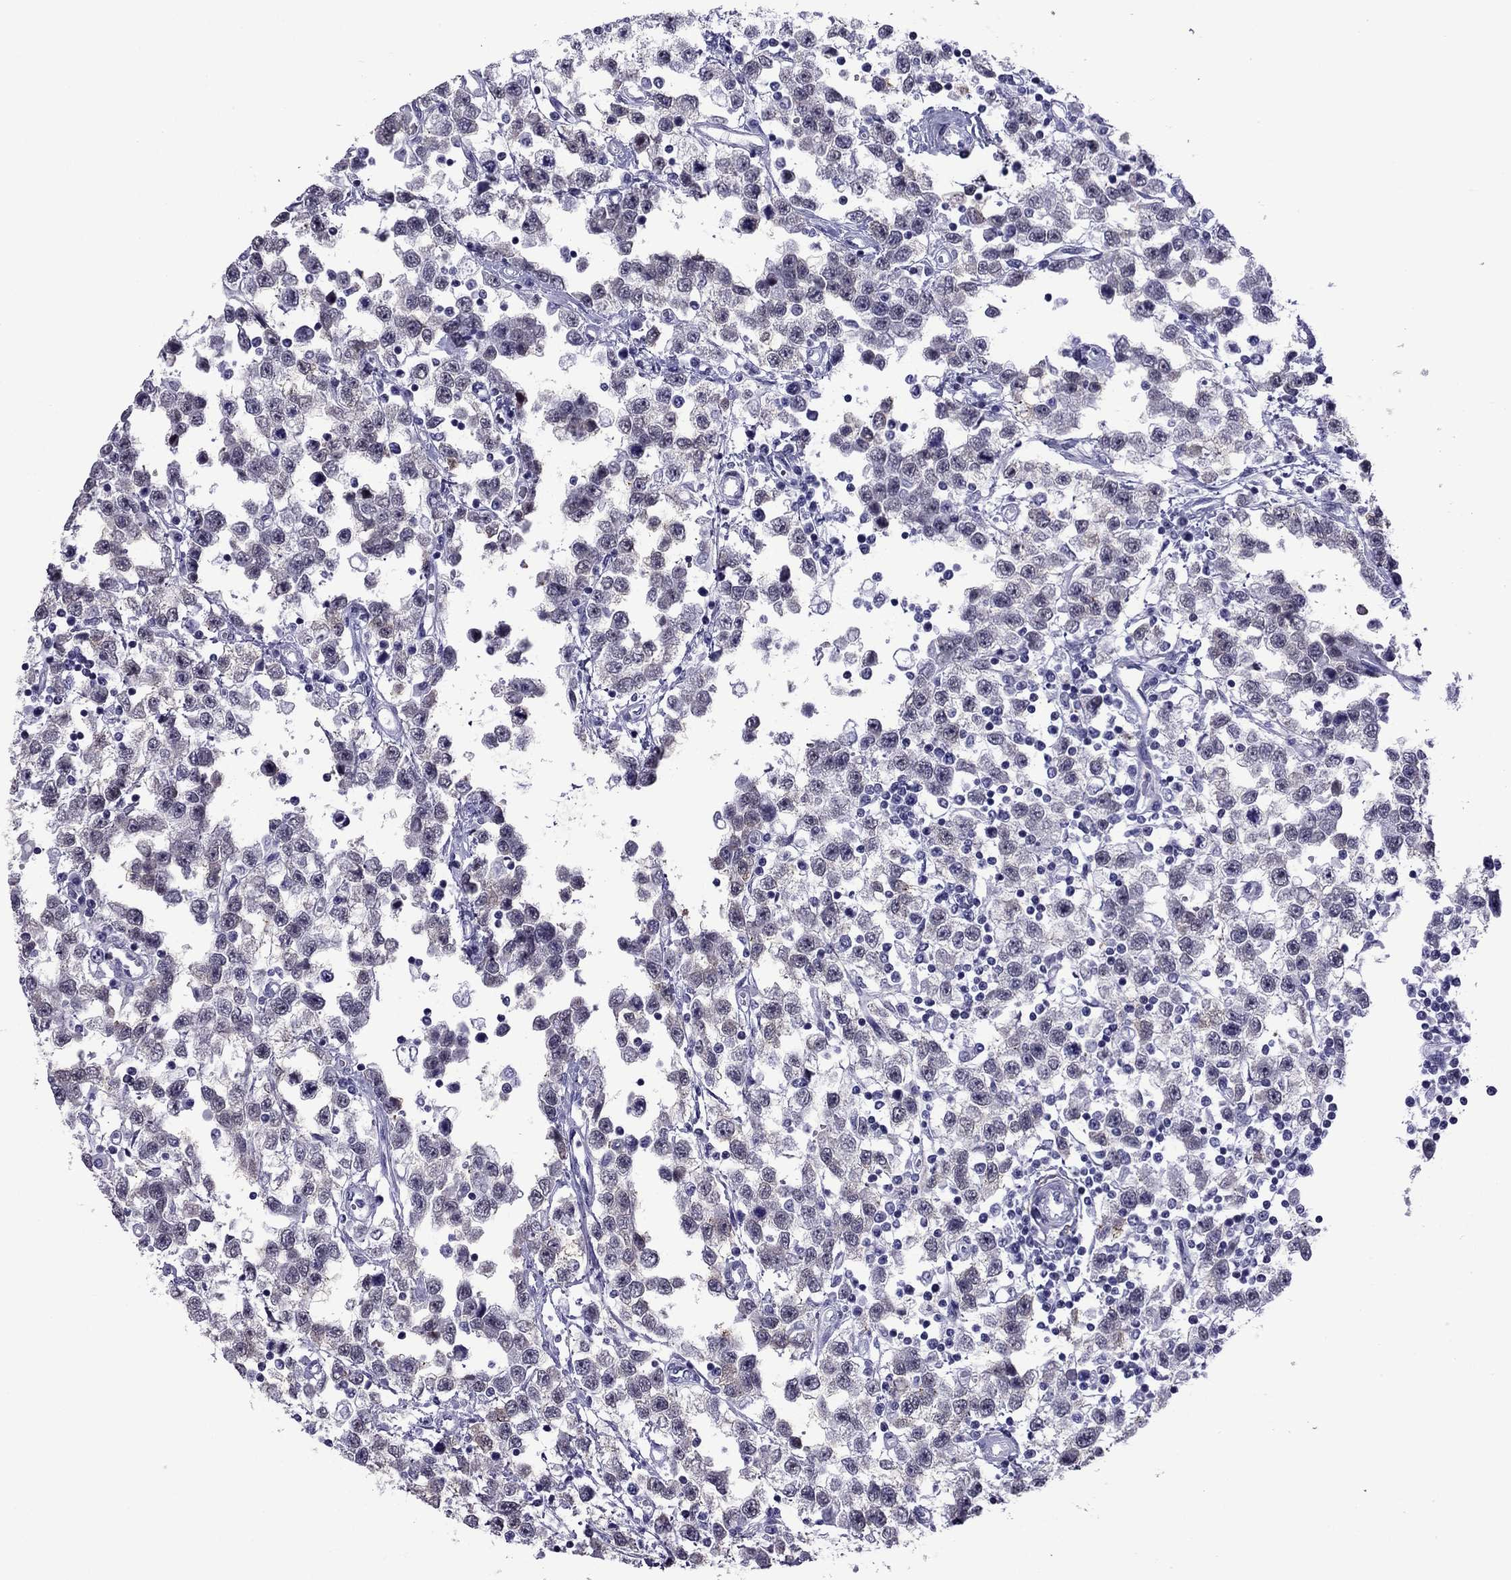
{"staining": {"intensity": "negative", "quantity": "none", "location": "none"}, "tissue": "testis cancer", "cell_type": "Tumor cells", "image_type": "cancer", "snomed": [{"axis": "morphology", "description": "Seminoma, NOS"}, {"axis": "topography", "description": "Testis"}], "caption": "Immunohistochemistry of human testis seminoma shows no staining in tumor cells.", "gene": "ZNF646", "patient": {"sex": "male", "age": 34}}